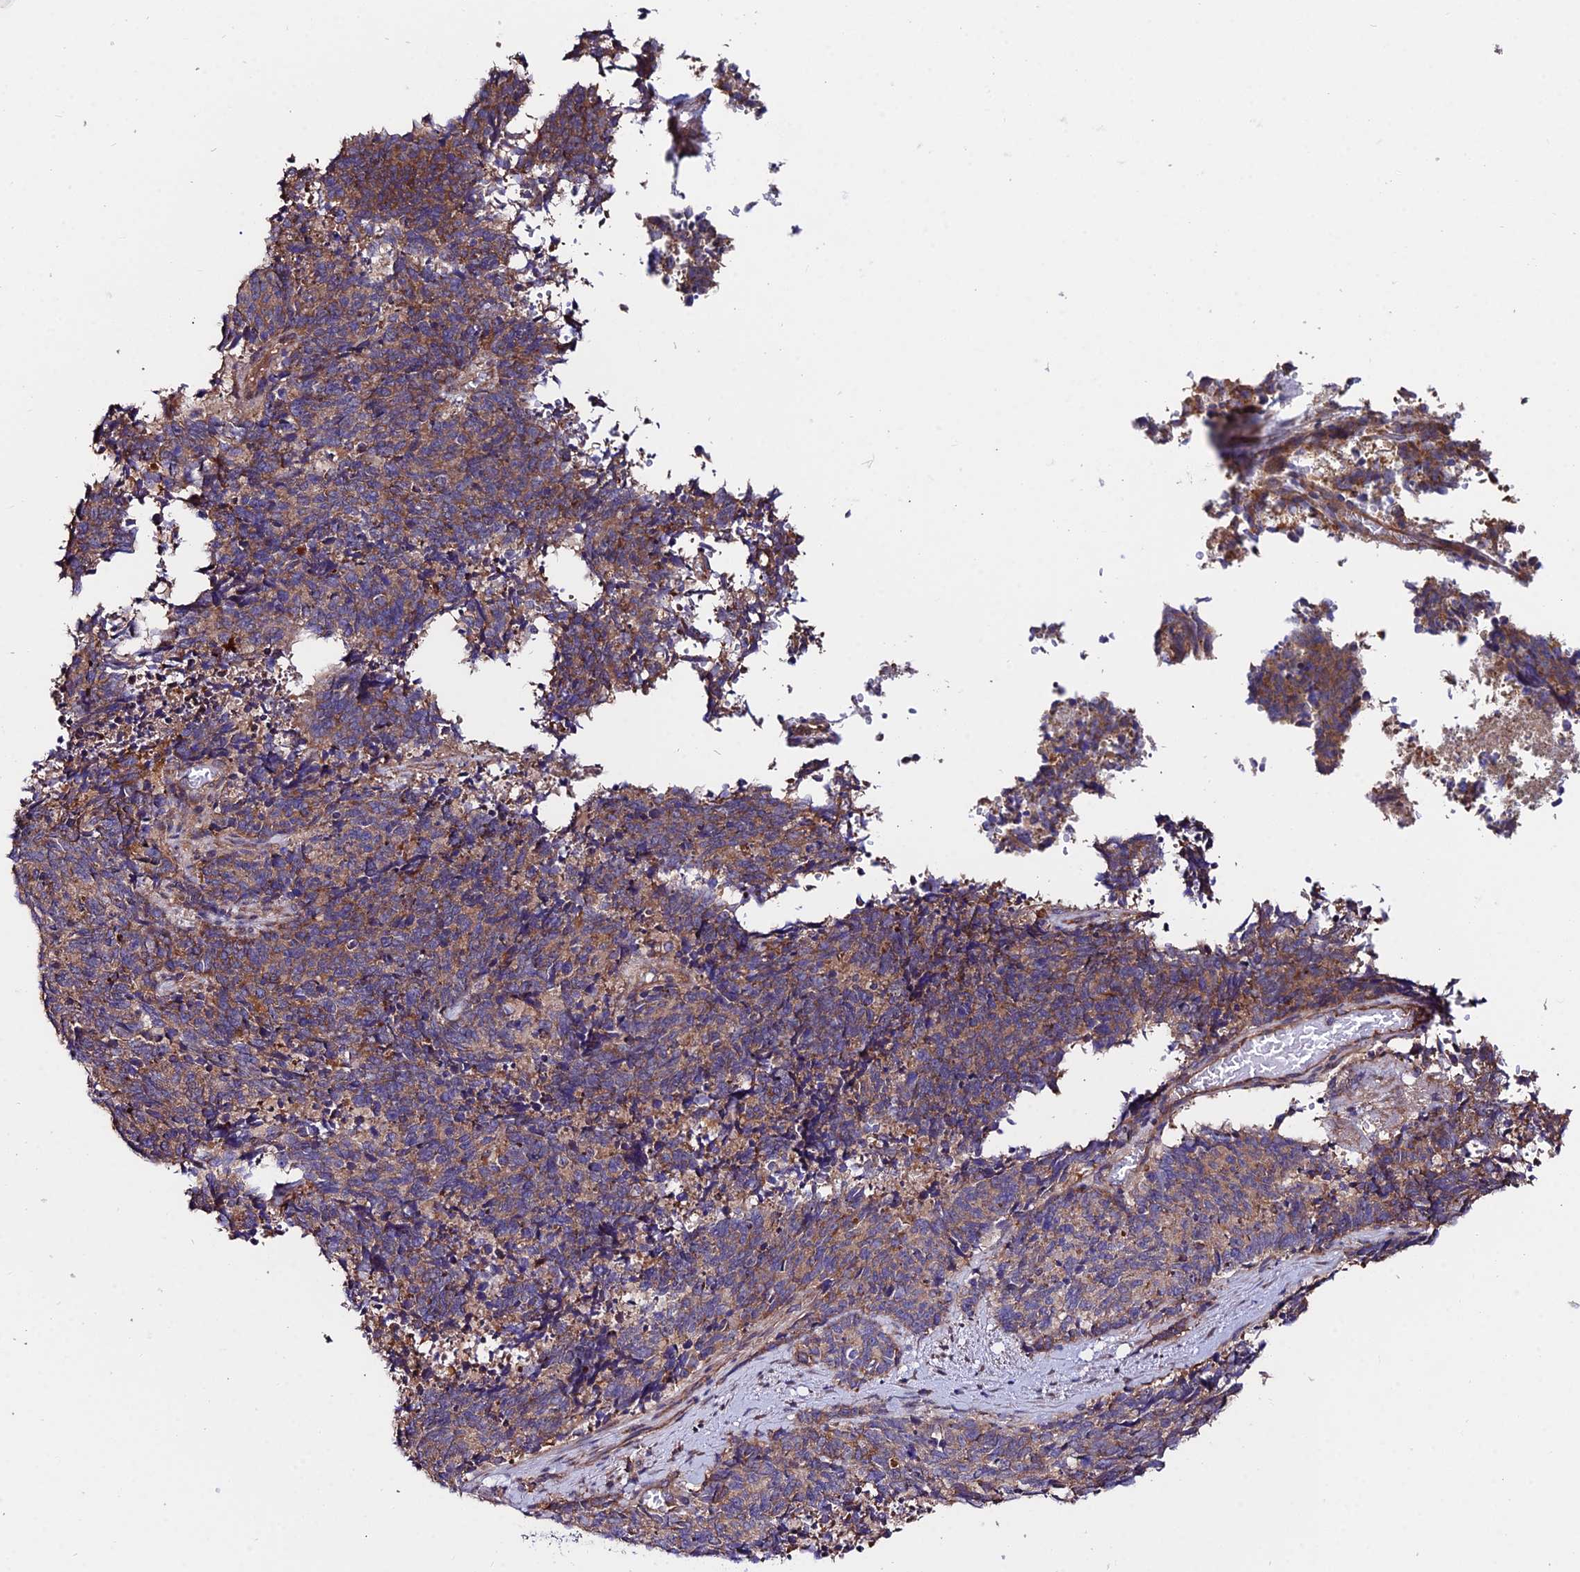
{"staining": {"intensity": "moderate", "quantity": "25%-75%", "location": "cytoplasmic/membranous"}, "tissue": "cervical cancer", "cell_type": "Tumor cells", "image_type": "cancer", "snomed": [{"axis": "morphology", "description": "Squamous cell carcinoma, NOS"}, {"axis": "topography", "description": "Cervix"}], "caption": "DAB (3,3'-diaminobenzidine) immunohistochemical staining of human squamous cell carcinoma (cervical) displays moderate cytoplasmic/membranous protein staining in approximately 25%-75% of tumor cells.", "gene": "CDC37L1", "patient": {"sex": "female", "age": 29}}